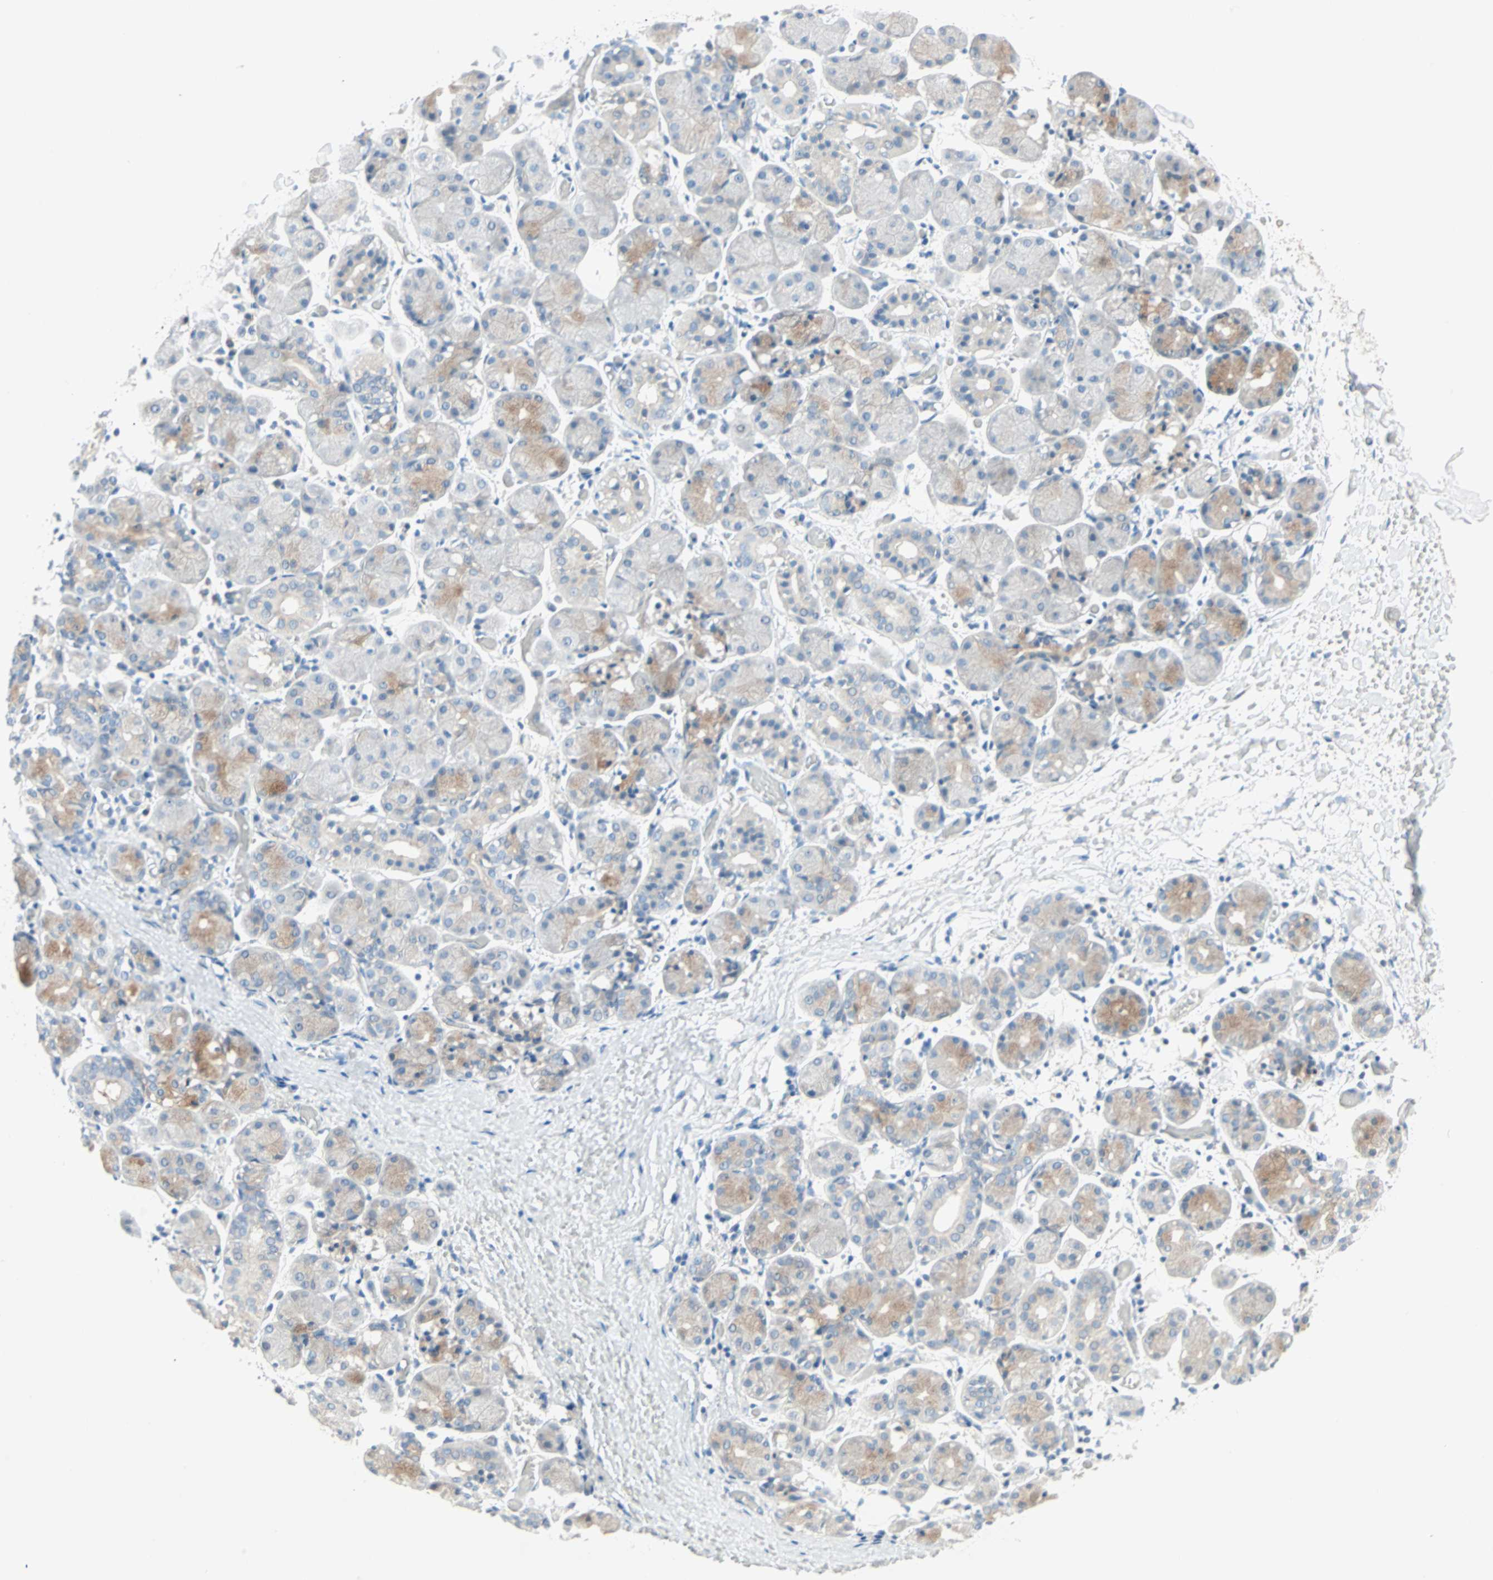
{"staining": {"intensity": "moderate", "quantity": "<25%", "location": "cytoplasmic/membranous"}, "tissue": "salivary gland", "cell_type": "Glandular cells", "image_type": "normal", "snomed": [{"axis": "morphology", "description": "Normal tissue, NOS"}, {"axis": "topography", "description": "Salivary gland"}], "caption": "Protein analysis of unremarkable salivary gland shows moderate cytoplasmic/membranous positivity in approximately <25% of glandular cells. The staining was performed using DAB (3,3'-diaminobenzidine), with brown indicating positive protein expression. Nuclei are stained blue with hematoxylin.", "gene": "SULT1C2", "patient": {"sex": "female", "age": 24}}